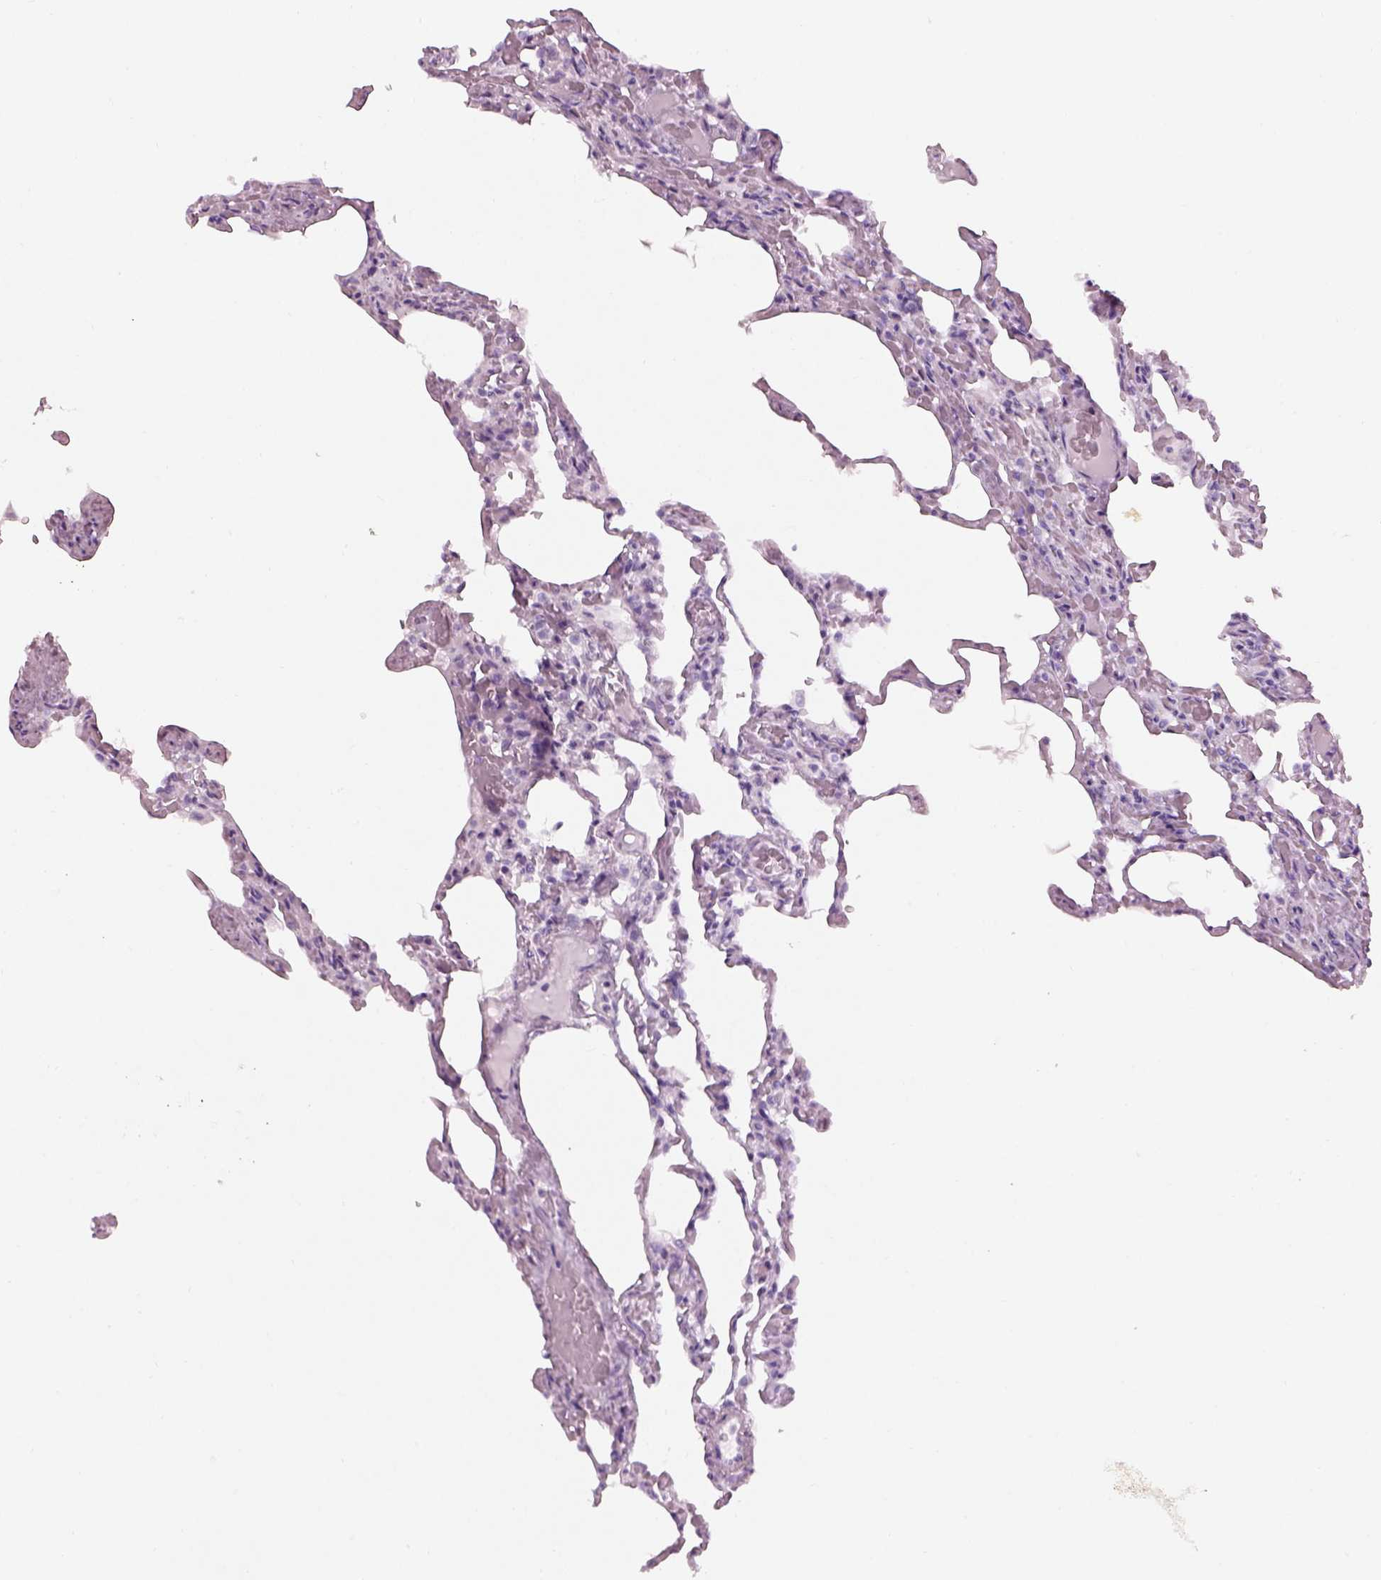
{"staining": {"intensity": "negative", "quantity": "none", "location": "none"}, "tissue": "lung", "cell_type": "Alveolar cells", "image_type": "normal", "snomed": [{"axis": "morphology", "description": "Normal tissue, NOS"}, {"axis": "topography", "description": "Lung"}], "caption": "DAB immunohistochemical staining of unremarkable lung demonstrates no significant expression in alveolar cells. The staining is performed using DAB brown chromogen with nuclei counter-stained in using hematoxylin.", "gene": "SAG", "patient": {"sex": "female", "age": 43}}